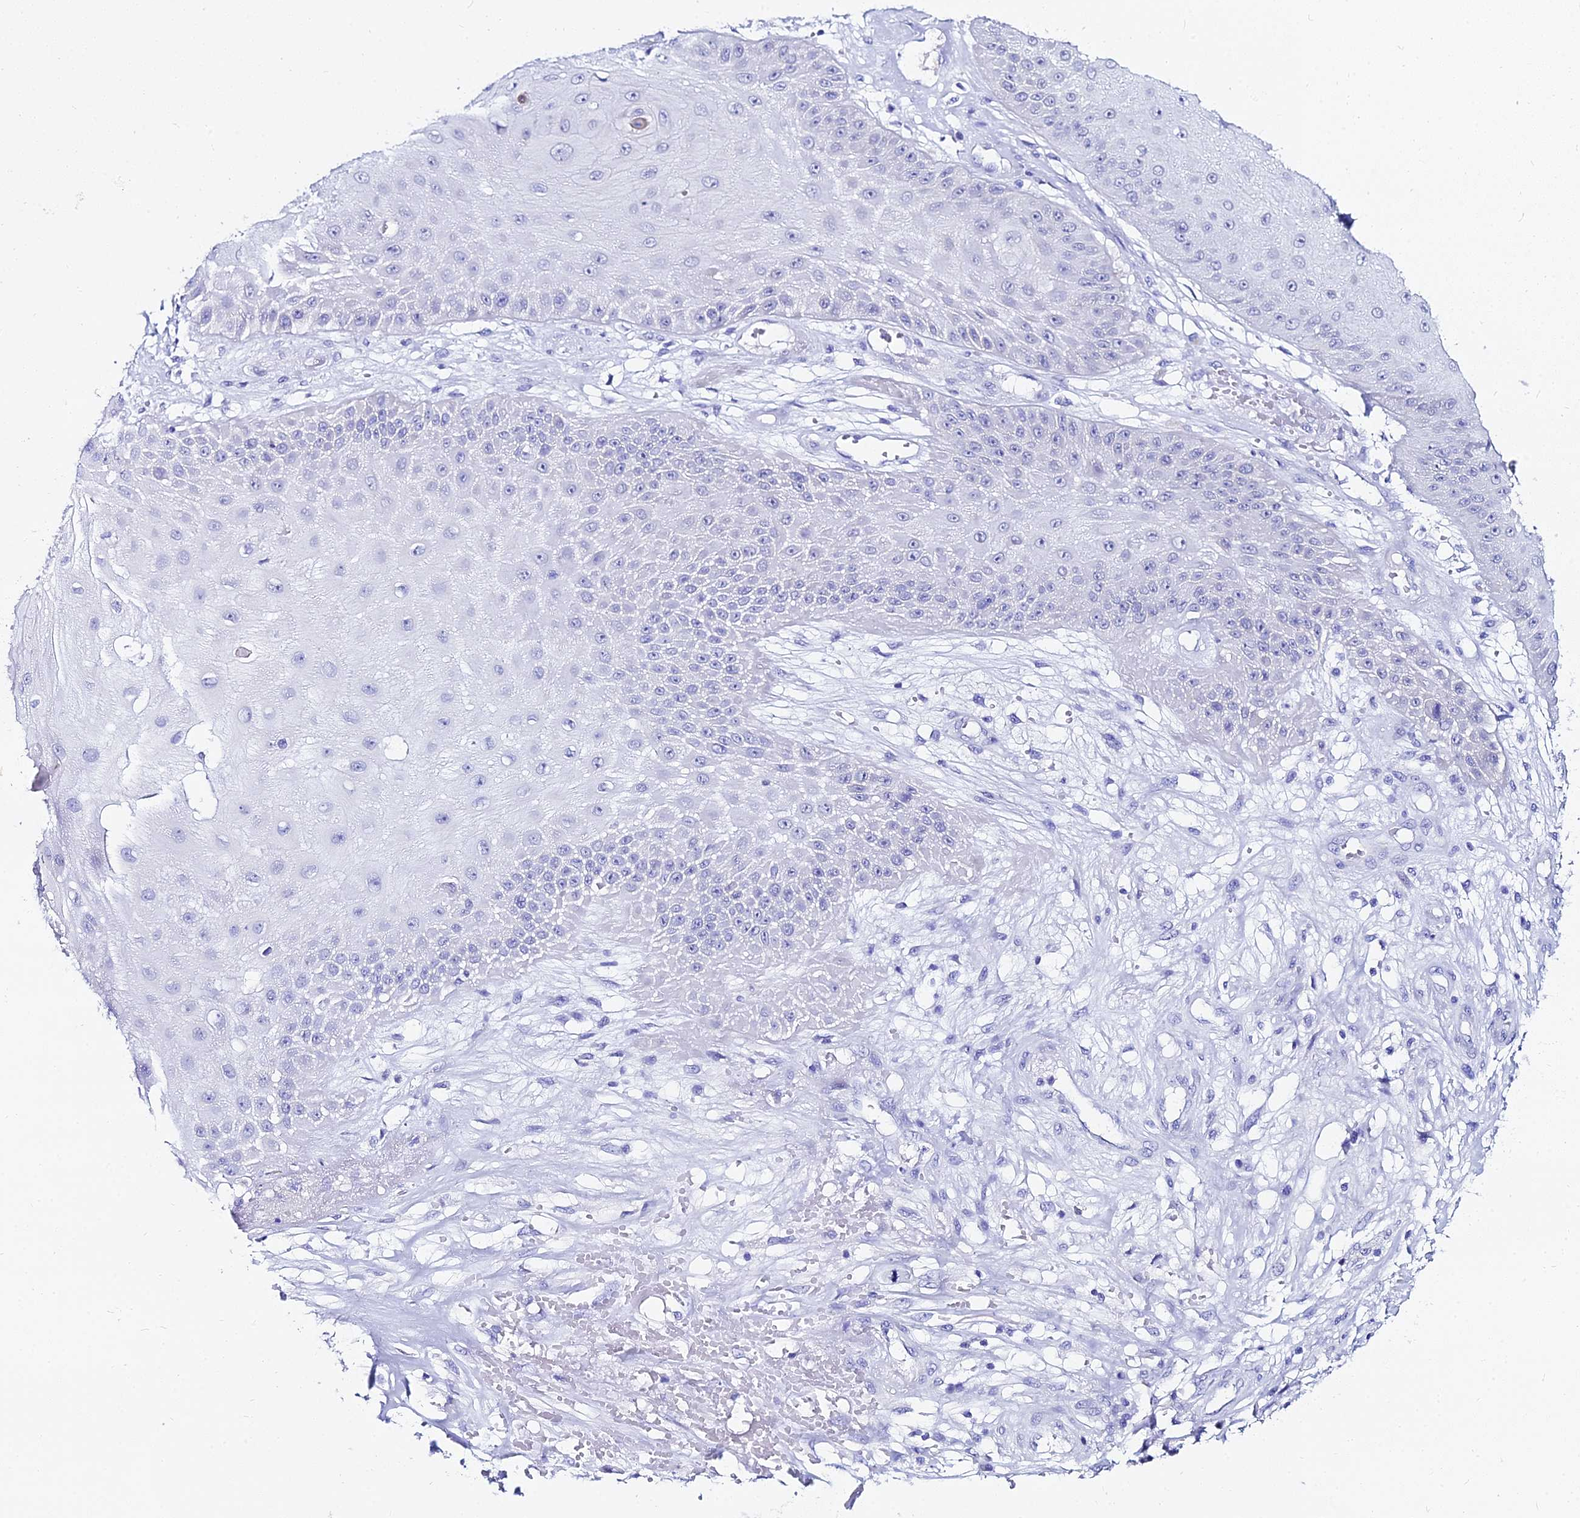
{"staining": {"intensity": "negative", "quantity": "none", "location": "none"}, "tissue": "skin cancer", "cell_type": "Tumor cells", "image_type": "cancer", "snomed": [{"axis": "morphology", "description": "Squamous cell carcinoma, NOS"}, {"axis": "topography", "description": "Skin"}], "caption": "Immunohistochemistry (IHC) micrograph of neoplastic tissue: human skin cancer (squamous cell carcinoma) stained with DAB (3,3'-diaminobenzidine) demonstrates no significant protein staining in tumor cells.", "gene": "HSPA1L", "patient": {"sex": "male", "age": 70}}